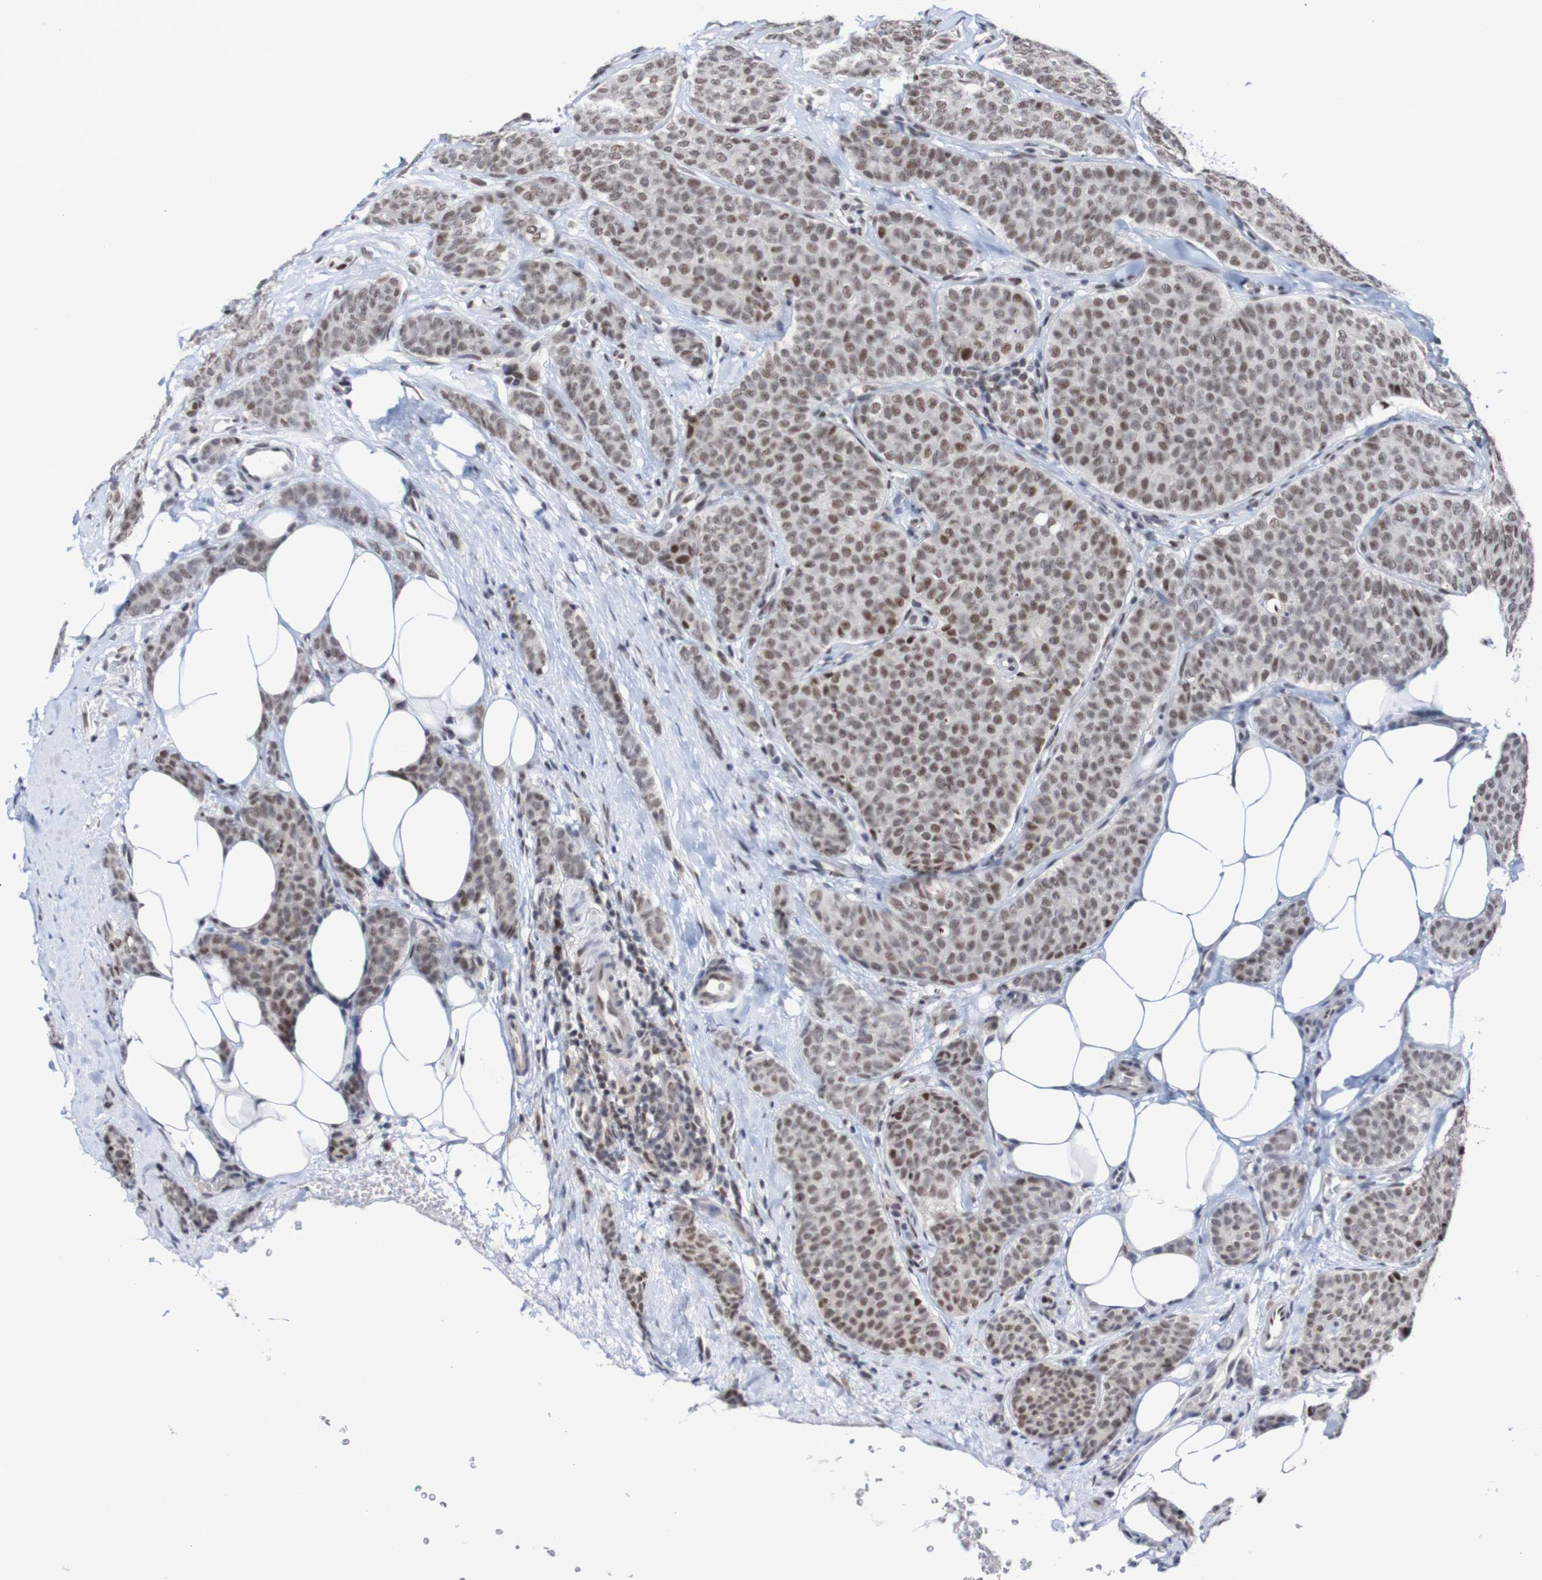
{"staining": {"intensity": "weak", "quantity": ">75%", "location": "nuclear"}, "tissue": "breast cancer", "cell_type": "Tumor cells", "image_type": "cancer", "snomed": [{"axis": "morphology", "description": "Lobular carcinoma"}, {"axis": "topography", "description": "Skin"}, {"axis": "topography", "description": "Breast"}], "caption": "Weak nuclear staining is present in approximately >75% of tumor cells in breast lobular carcinoma.", "gene": "CDC5L", "patient": {"sex": "female", "age": 46}}